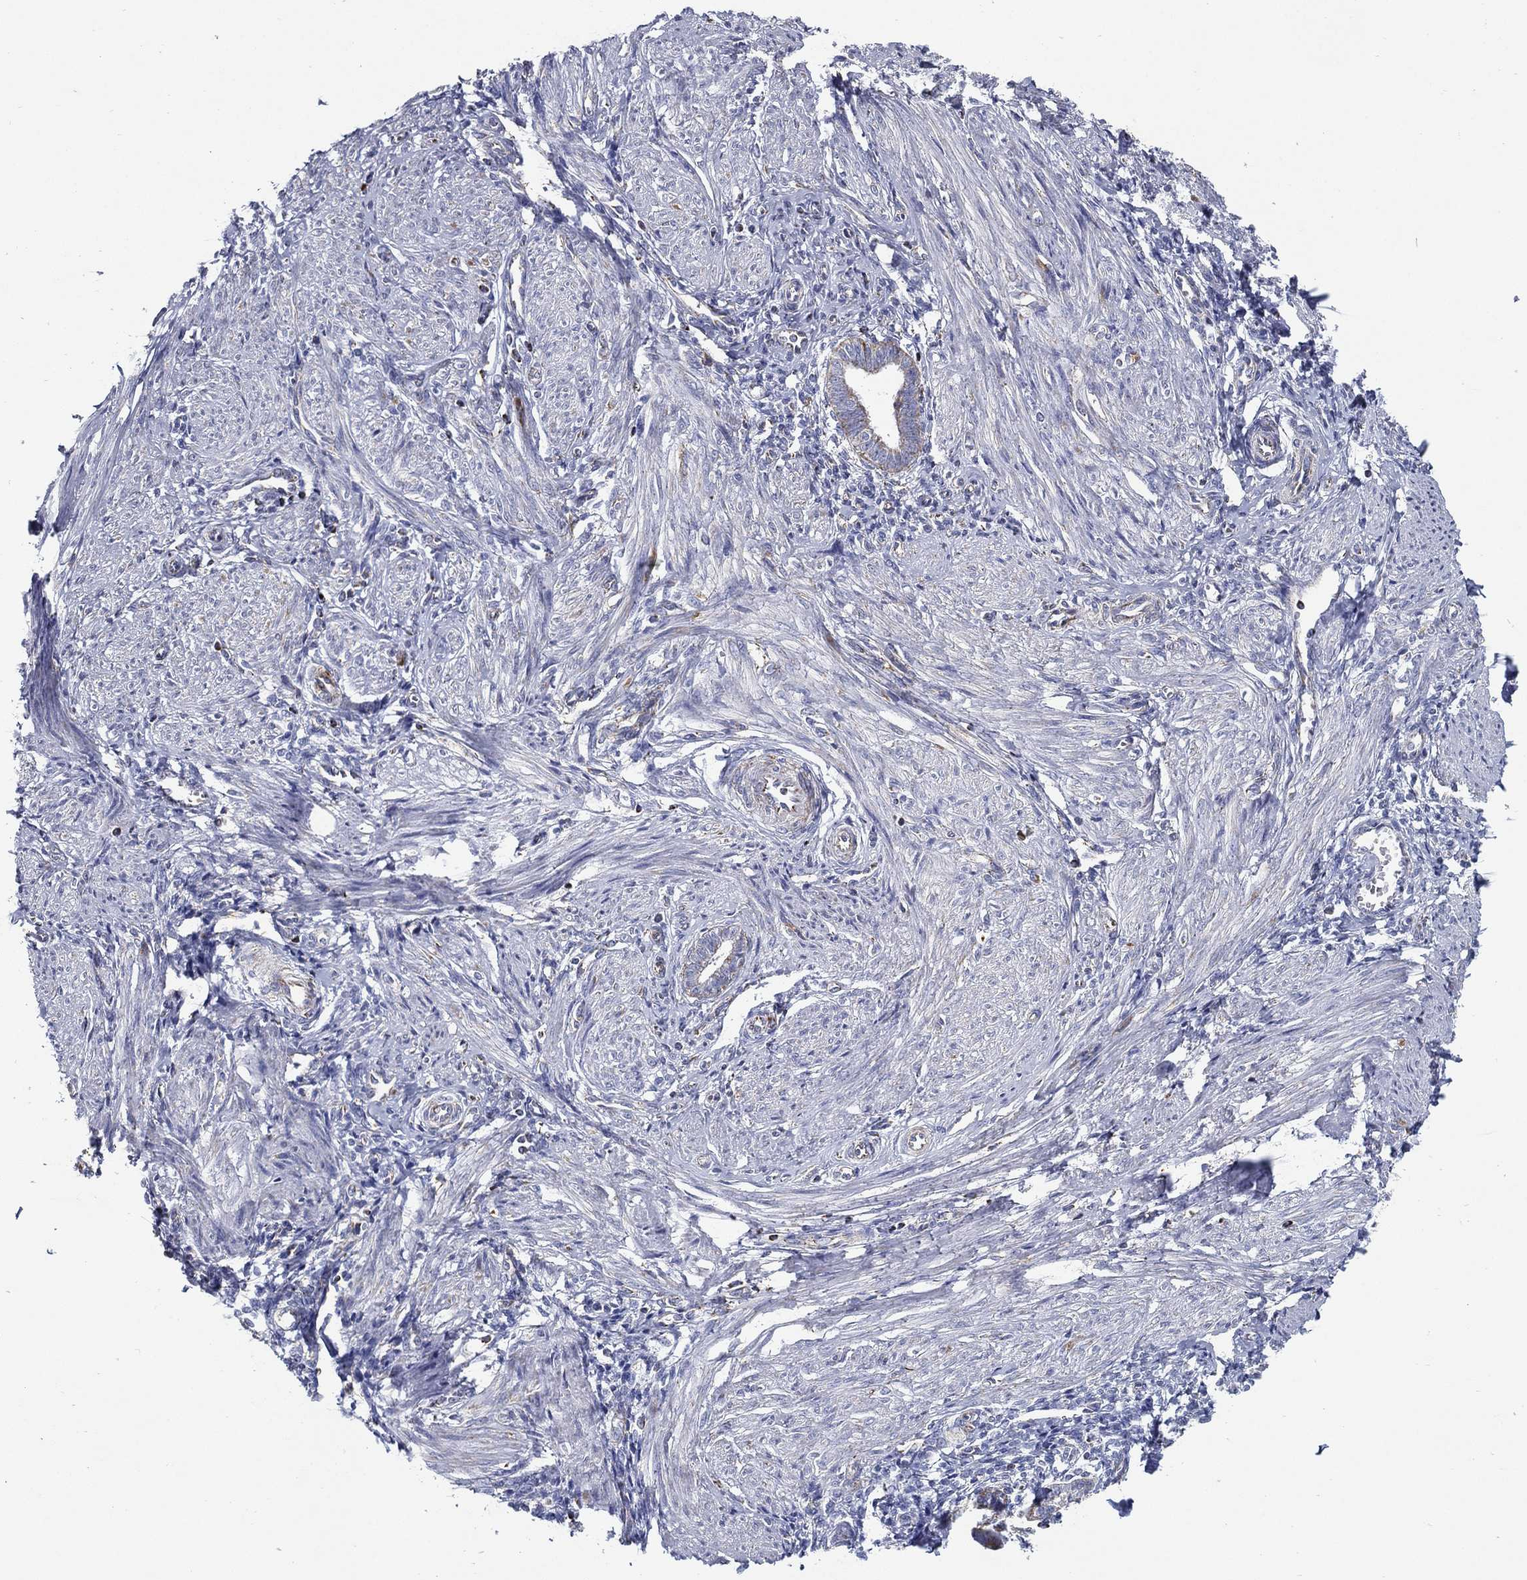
{"staining": {"intensity": "negative", "quantity": "none", "location": "none"}, "tissue": "endometrium", "cell_type": "Cells in endometrial stroma", "image_type": "normal", "snomed": [{"axis": "morphology", "description": "Normal tissue, NOS"}, {"axis": "topography", "description": "Cervix"}, {"axis": "topography", "description": "Endometrium"}], "caption": "This is an immunohistochemistry (IHC) histopathology image of benign human endometrium. There is no positivity in cells in endometrial stroma.", "gene": "SFXN1", "patient": {"sex": "female", "age": 37}}